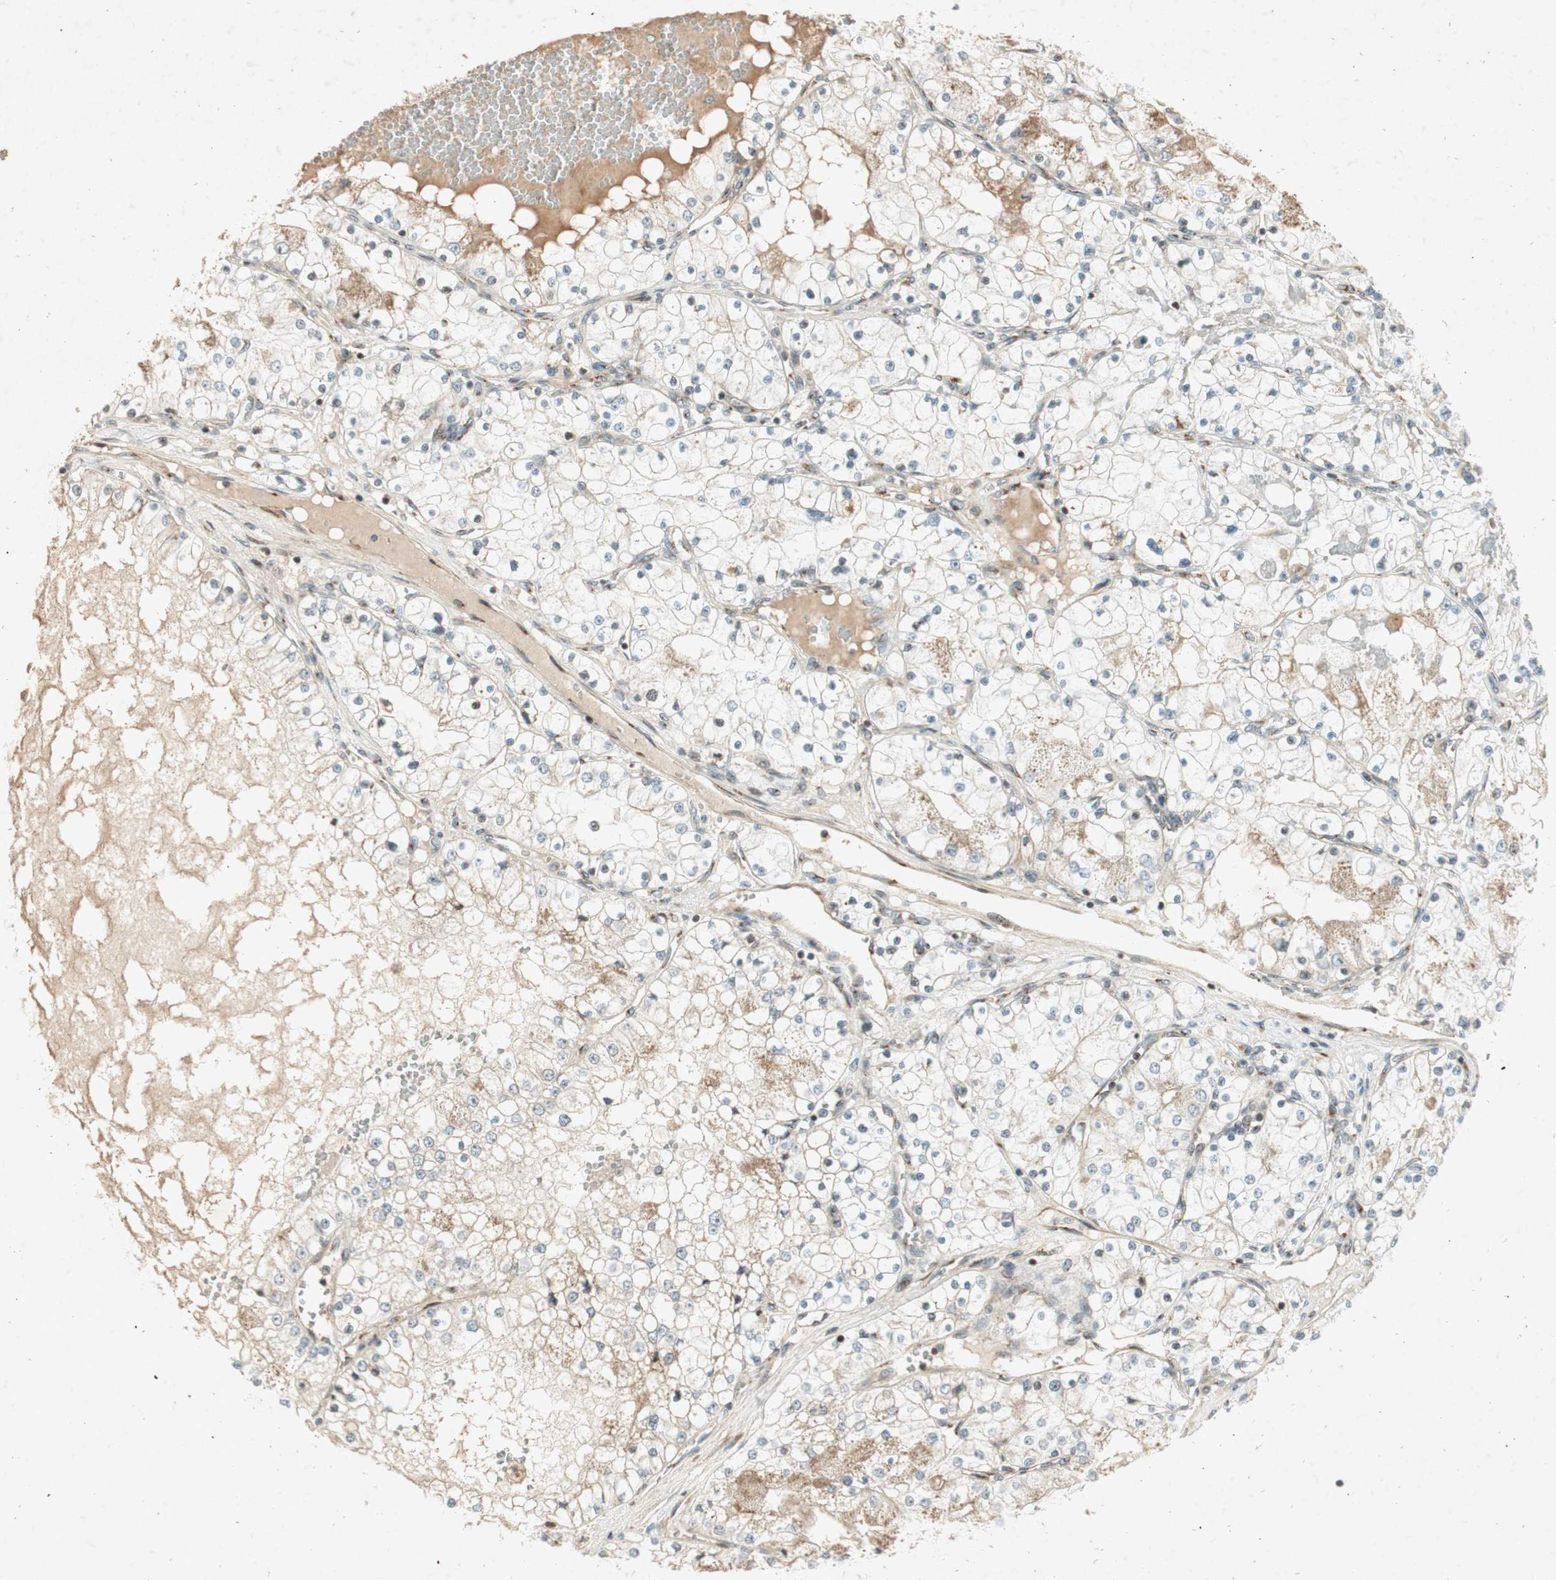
{"staining": {"intensity": "weak", "quantity": "<25%", "location": "cytoplasmic/membranous"}, "tissue": "renal cancer", "cell_type": "Tumor cells", "image_type": "cancer", "snomed": [{"axis": "morphology", "description": "Adenocarcinoma, NOS"}, {"axis": "topography", "description": "Kidney"}], "caption": "Immunohistochemistry (IHC) image of human renal cancer stained for a protein (brown), which exhibits no positivity in tumor cells.", "gene": "NEO1", "patient": {"sex": "male", "age": 68}}